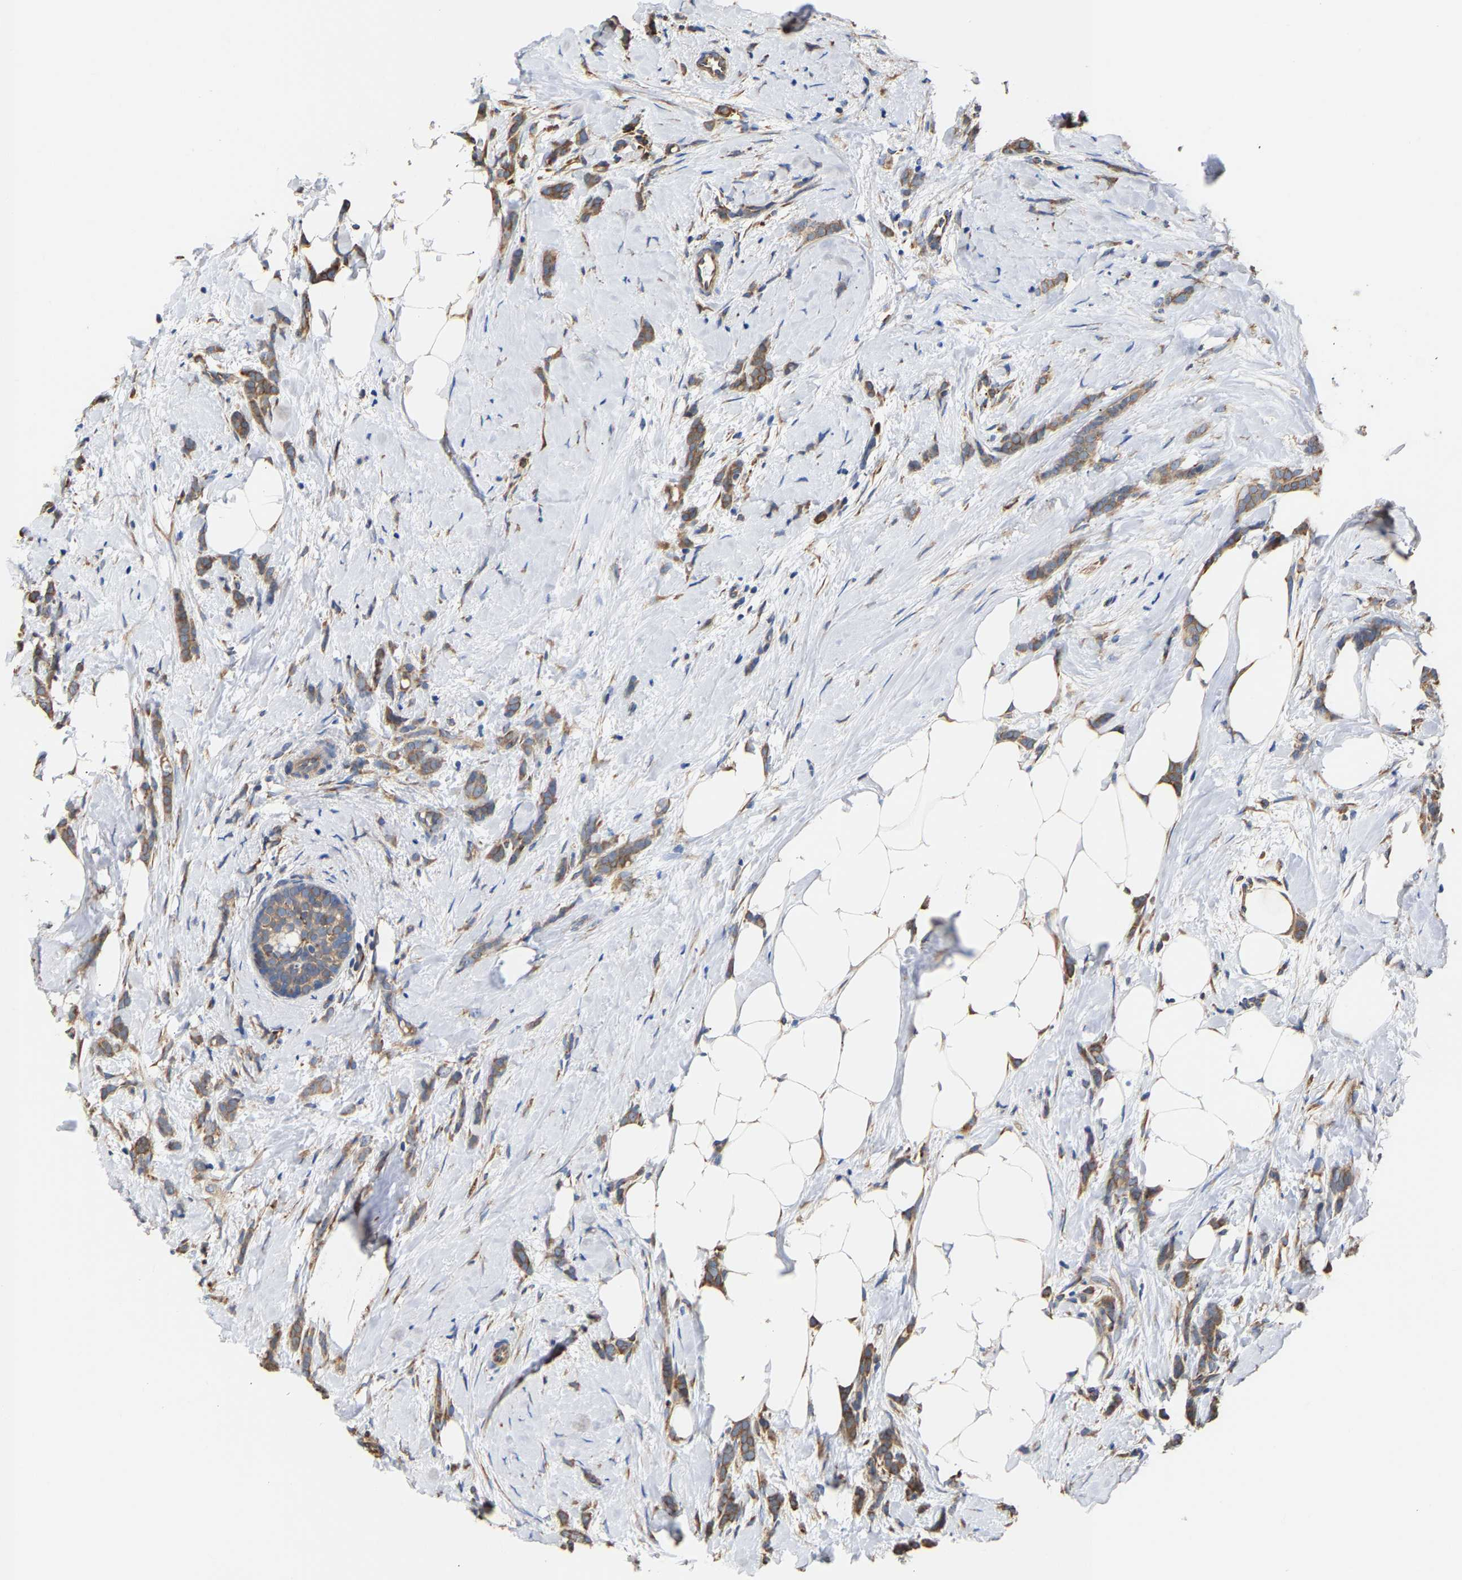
{"staining": {"intensity": "moderate", "quantity": ">75%", "location": "cytoplasmic/membranous"}, "tissue": "breast cancer", "cell_type": "Tumor cells", "image_type": "cancer", "snomed": [{"axis": "morphology", "description": "Lobular carcinoma, in situ"}, {"axis": "morphology", "description": "Lobular carcinoma"}, {"axis": "topography", "description": "Breast"}], "caption": "Immunohistochemical staining of breast lobular carcinoma in situ exhibits medium levels of moderate cytoplasmic/membranous protein expression in about >75% of tumor cells.", "gene": "ARAP1", "patient": {"sex": "female", "age": 41}}